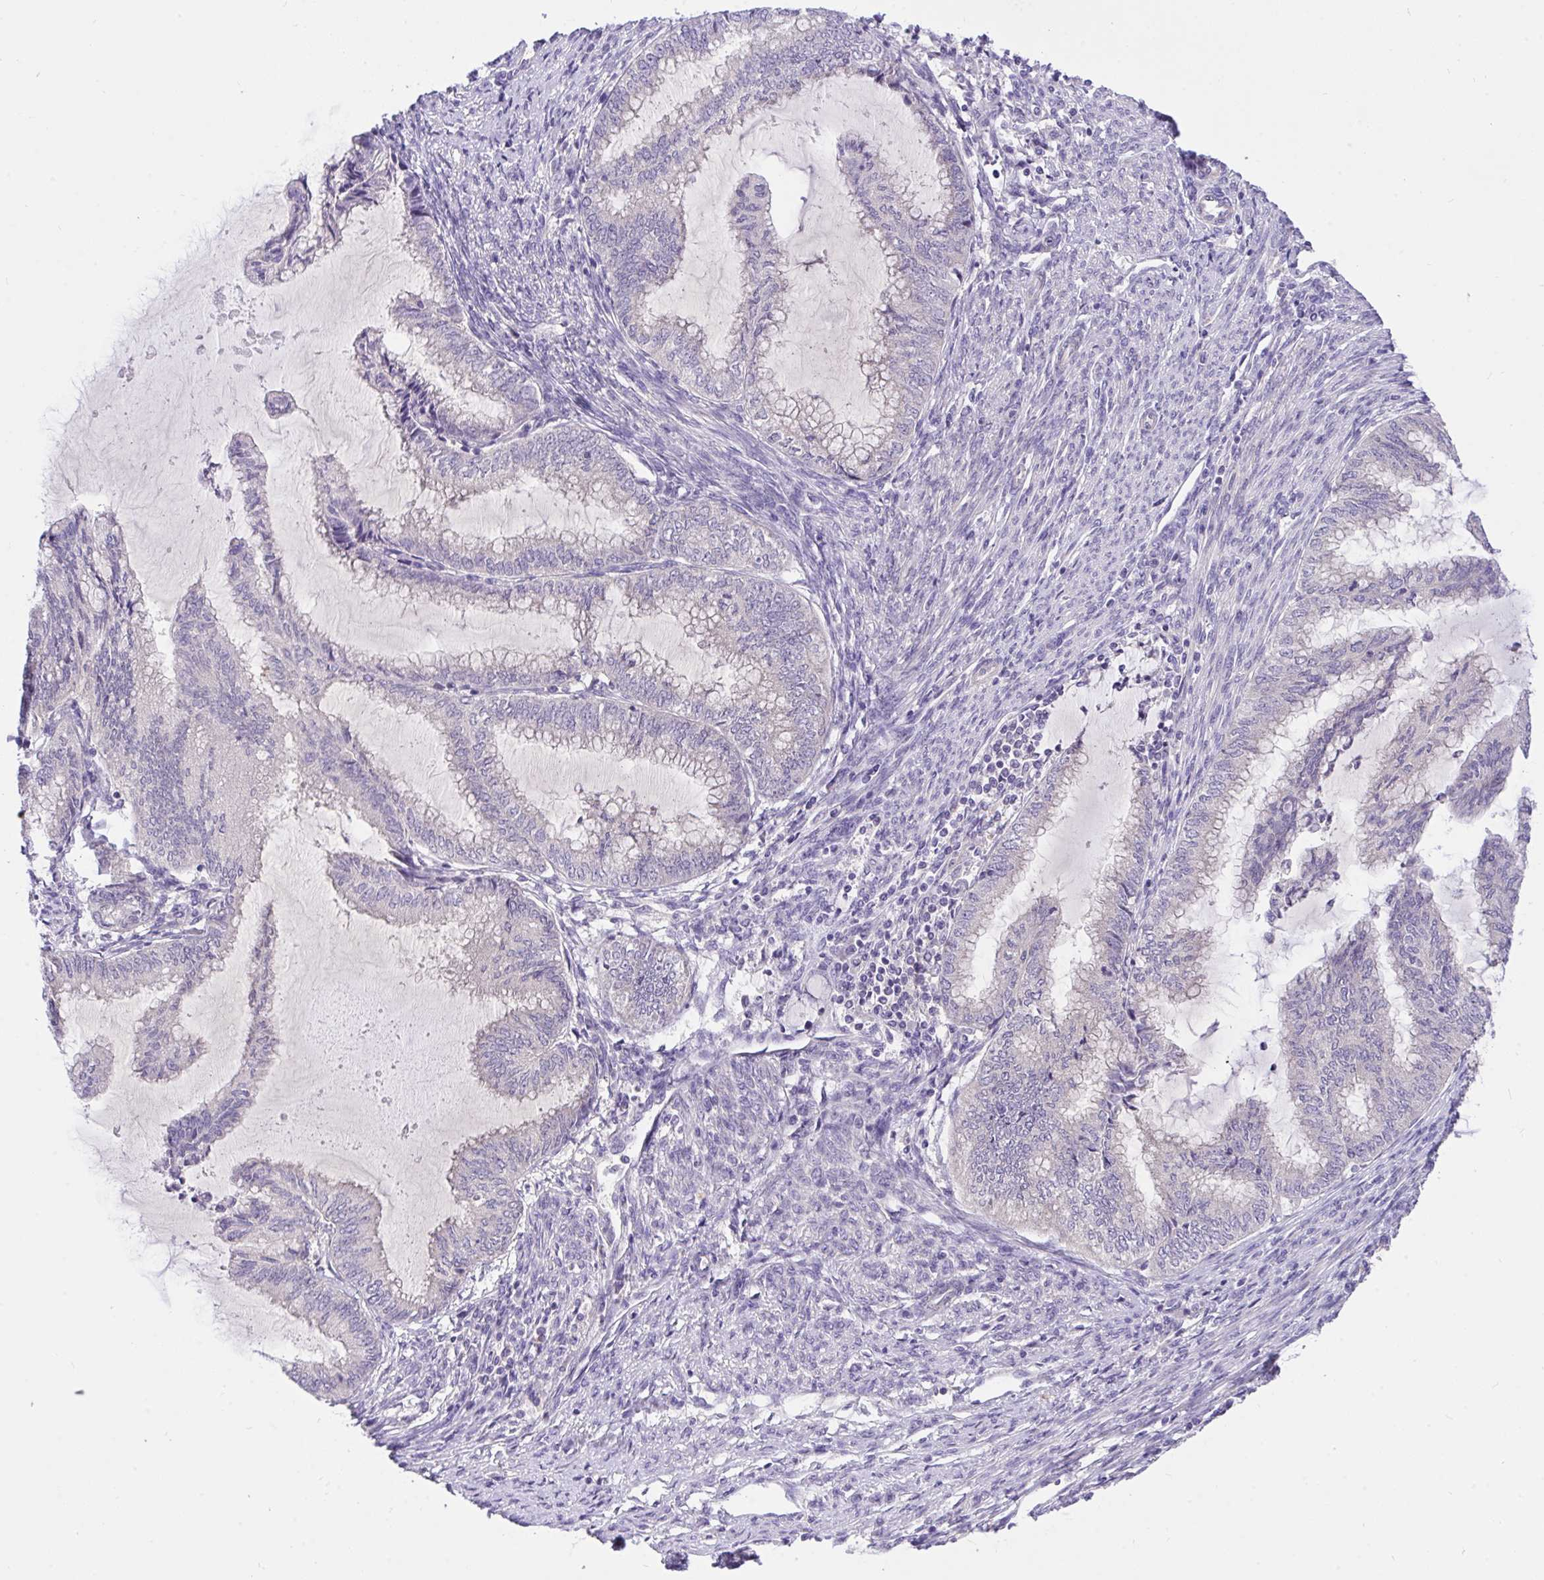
{"staining": {"intensity": "negative", "quantity": "none", "location": "none"}, "tissue": "endometrial cancer", "cell_type": "Tumor cells", "image_type": "cancer", "snomed": [{"axis": "morphology", "description": "Adenocarcinoma, NOS"}, {"axis": "topography", "description": "Endometrium"}], "caption": "Immunohistochemistry histopathology image of human adenocarcinoma (endometrial) stained for a protein (brown), which displays no positivity in tumor cells.", "gene": "TLN2", "patient": {"sex": "female", "age": 79}}